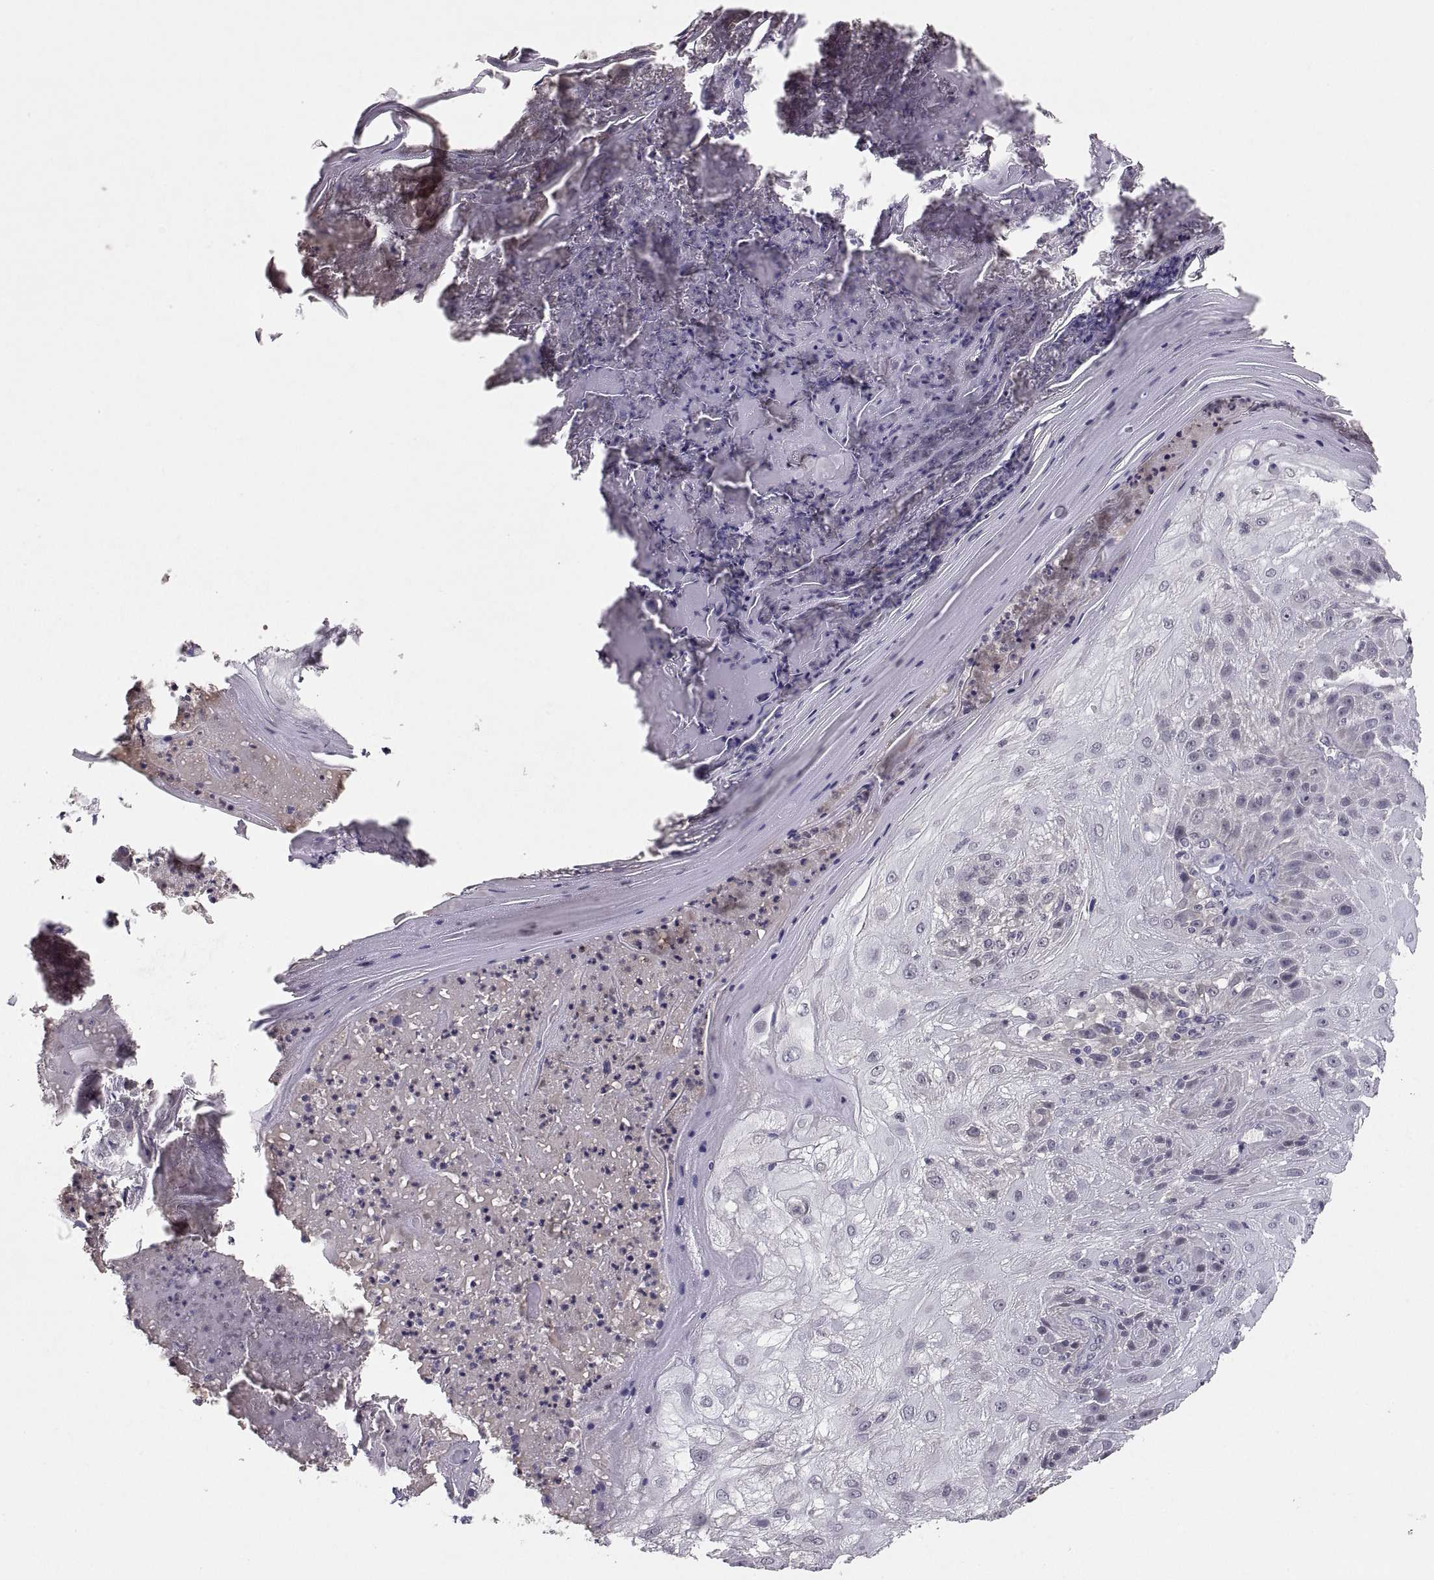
{"staining": {"intensity": "negative", "quantity": "none", "location": "none"}, "tissue": "skin cancer", "cell_type": "Tumor cells", "image_type": "cancer", "snomed": [{"axis": "morphology", "description": "Normal tissue, NOS"}, {"axis": "morphology", "description": "Squamous cell carcinoma, NOS"}, {"axis": "topography", "description": "Skin"}], "caption": "This micrograph is of skin cancer (squamous cell carcinoma) stained with immunohistochemistry to label a protein in brown with the nuclei are counter-stained blue. There is no positivity in tumor cells. (DAB (3,3'-diaminobenzidine) immunohistochemistry (IHC), high magnification).", "gene": "PAX2", "patient": {"sex": "female", "age": 83}}